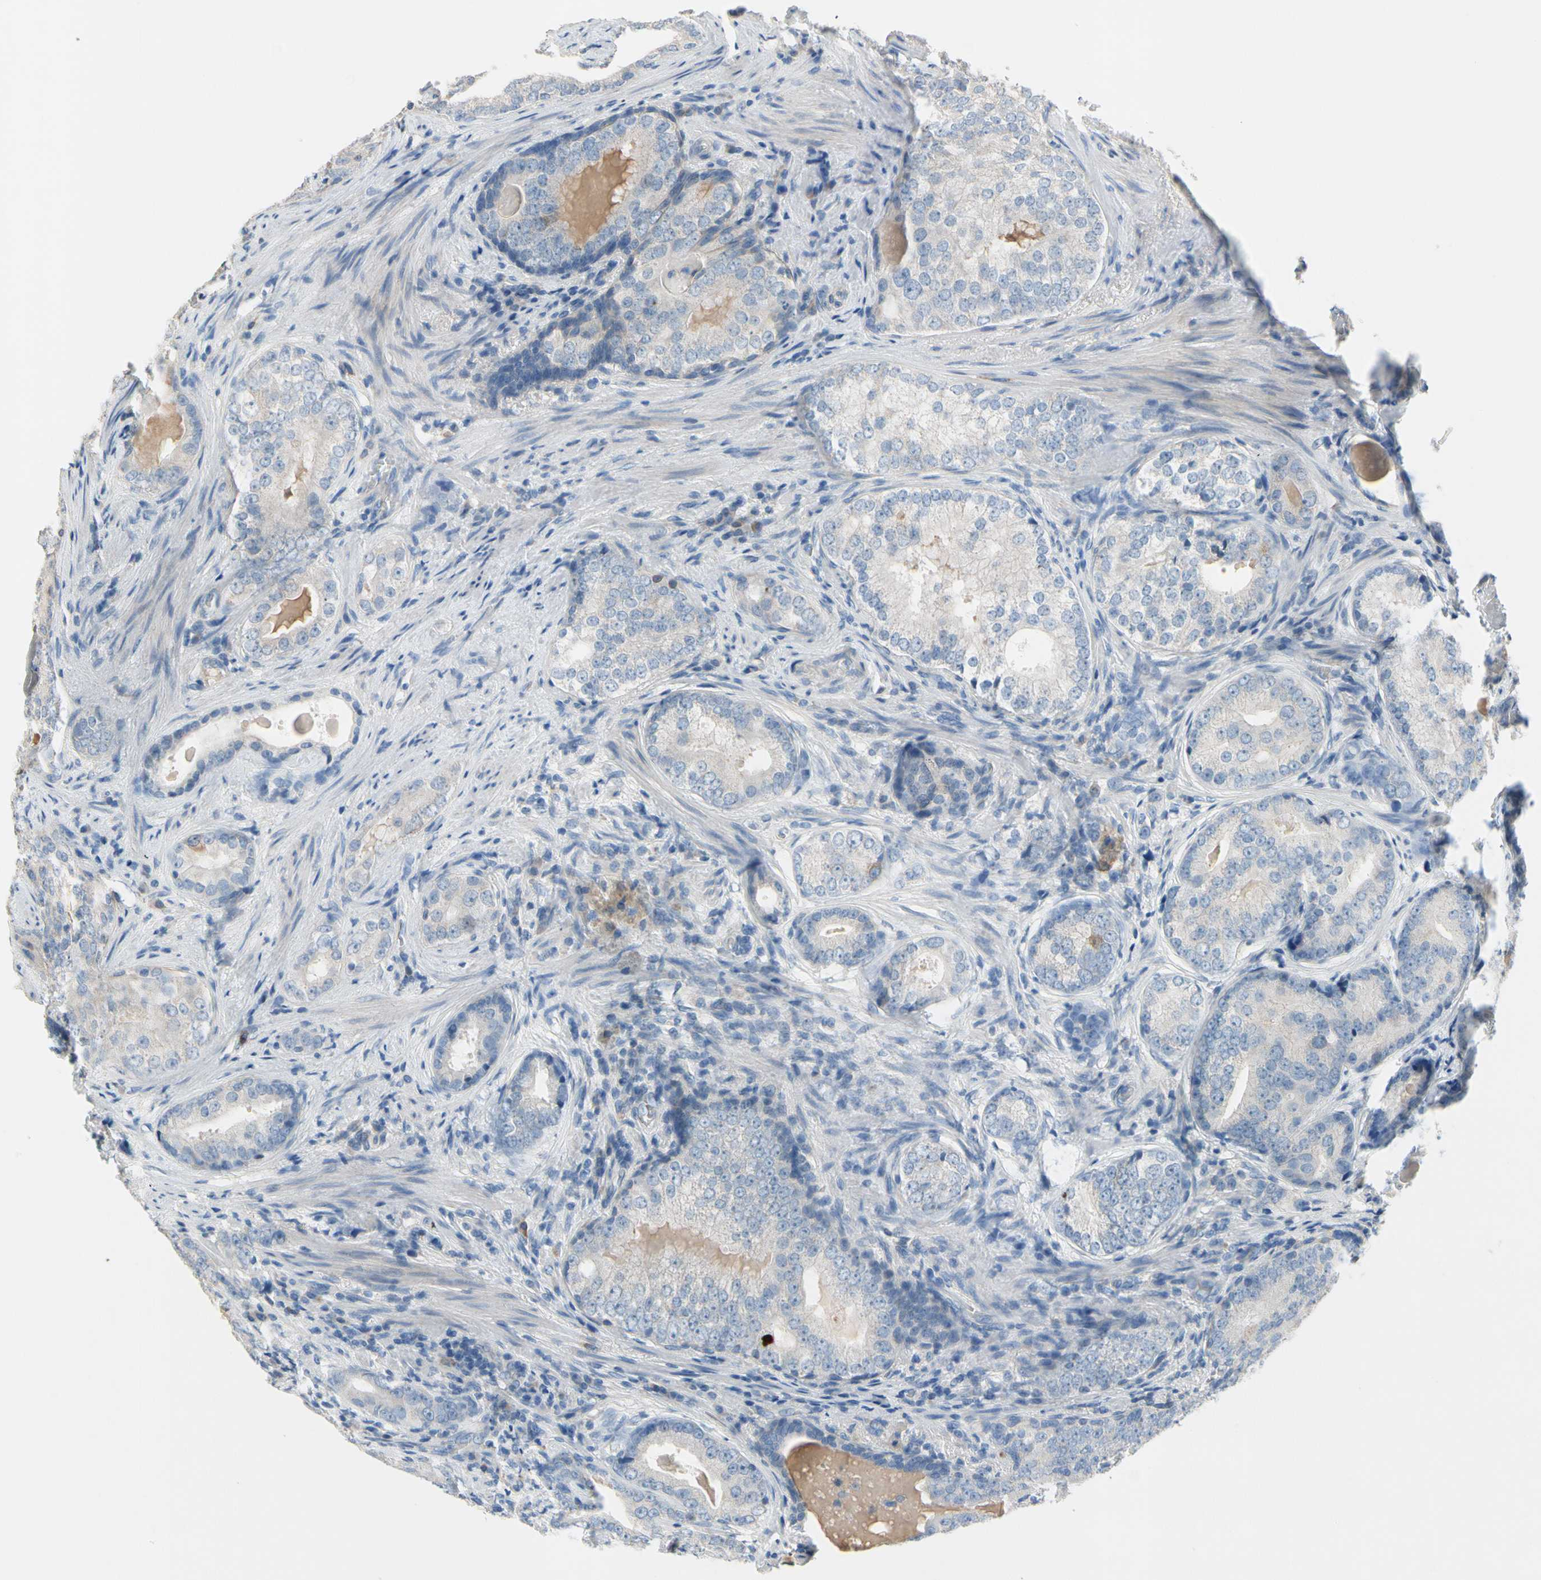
{"staining": {"intensity": "negative", "quantity": "none", "location": "none"}, "tissue": "prostate cancer", "cell_type": "Tumor cells", "image_type": "cancer", "snomed": [{"axis": "morphology", "description": "Adenocarcinoma, High grade"}, {"axis": "topography", "description": "Prostate"}], "caption": "DAB (3,3'-diaminobenzidine) immunohistochemical staining of prostate cancer reveals no significant positivity in tumor cells.", "gene": "CKAP2", "patient": {"sex": "male", "age": 66}}